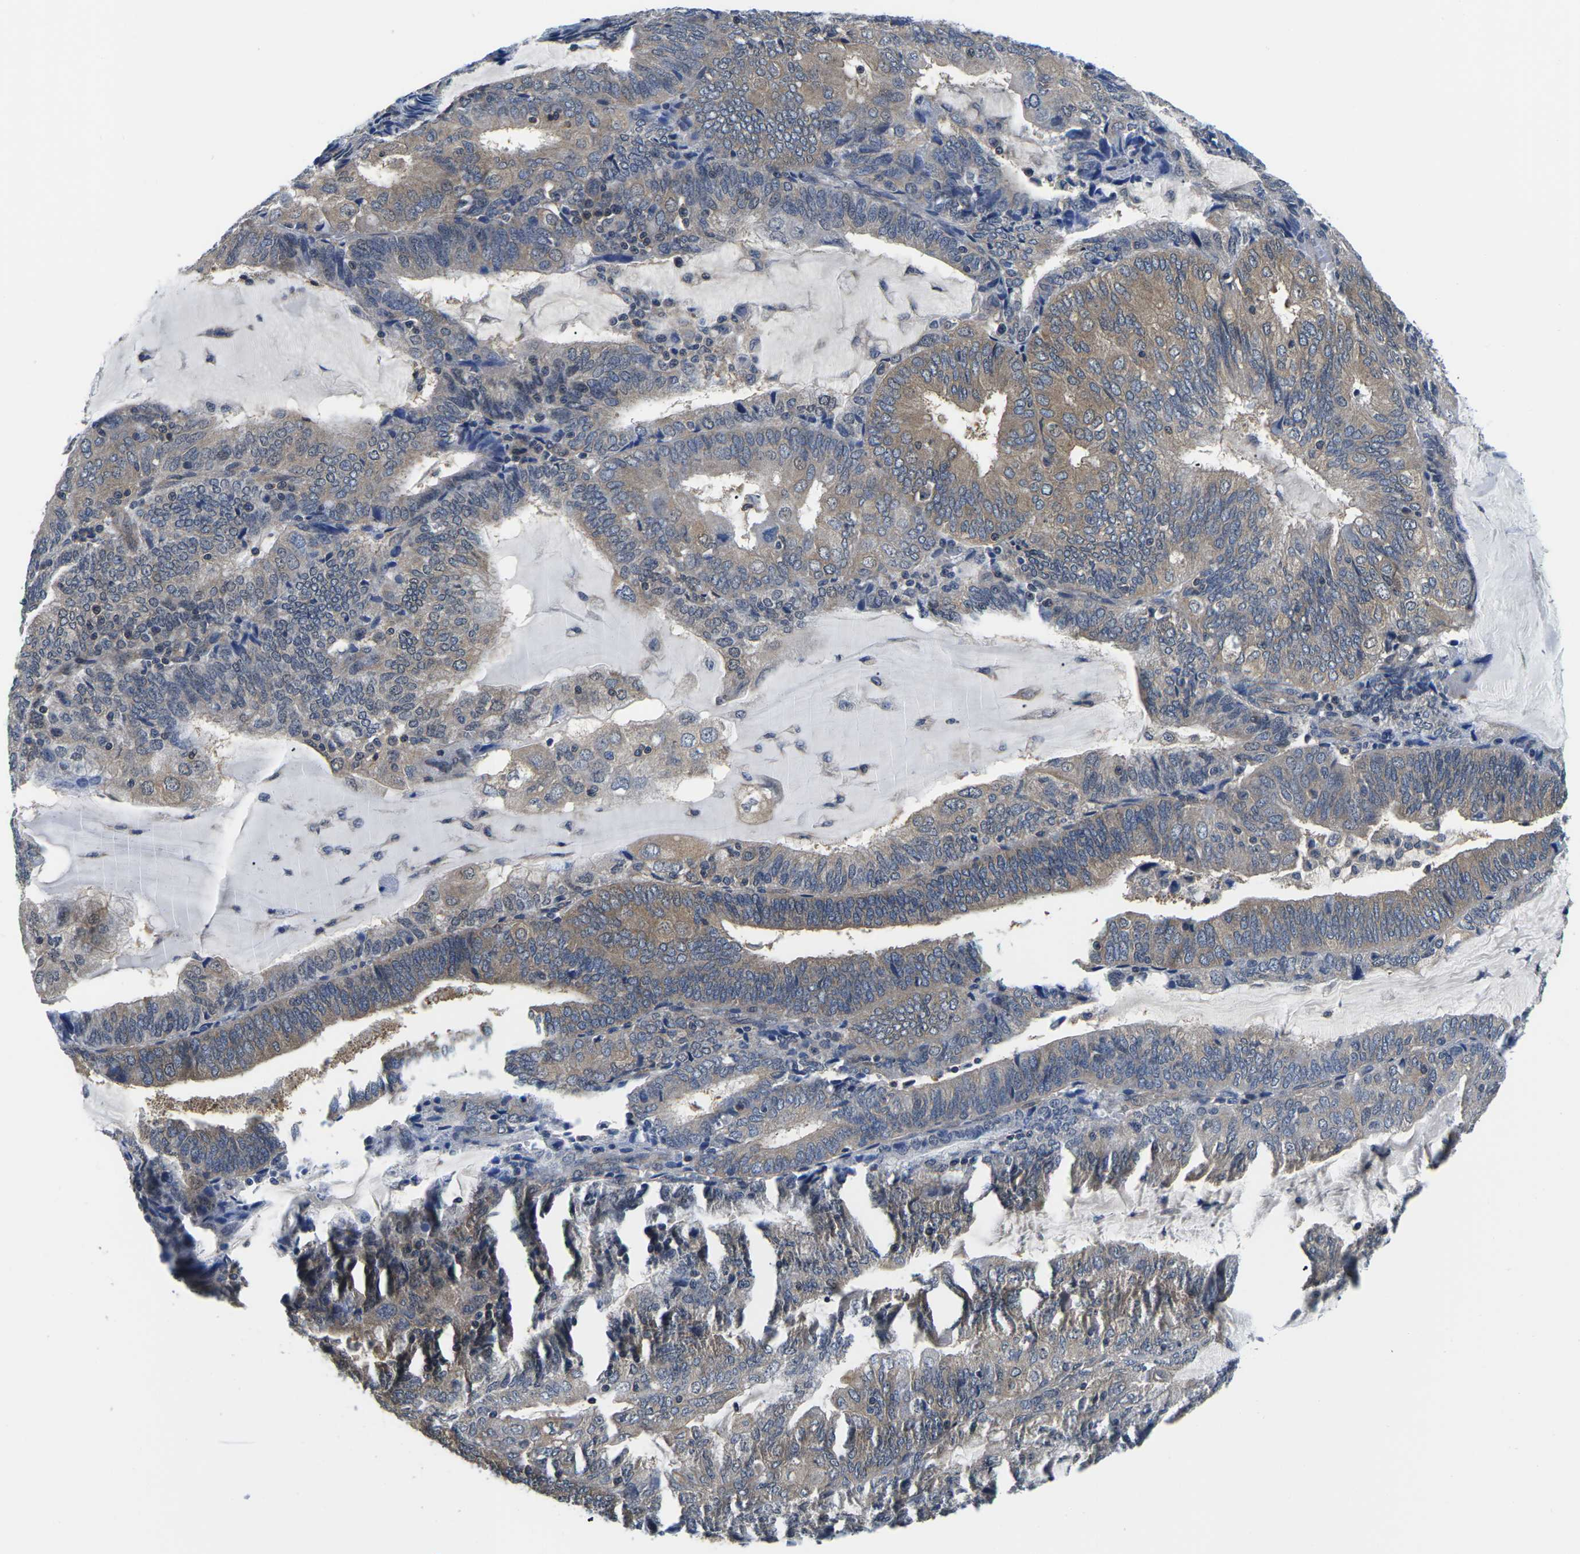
{"staining": {"intensity": "moderate", "quantity": ">75%", "location": "cytoplasmic/membranous"}, "tissue": "endometrial cancer", "cell_type": "Tumor cells", "image_type": "cancer", "snomed": [{"axis": "morphology", "description": "Adenocarcinoma, NOS"}, {"axis": "topography", "description": "Endometrium"}], "caption": "IHC histopathology image of neoplastic tissue: human endometrial adenocarcinoma stained using immunohistochemistry (IHC) demonstrates medium levels of moderate protein expression localized specifically in the cytoplasmic/membranous of tumor cells, appearing as a cytoplasmic/membranous brown color.", "gene": "GSK3B", "patient": {"sex": "female", "age": 81}}